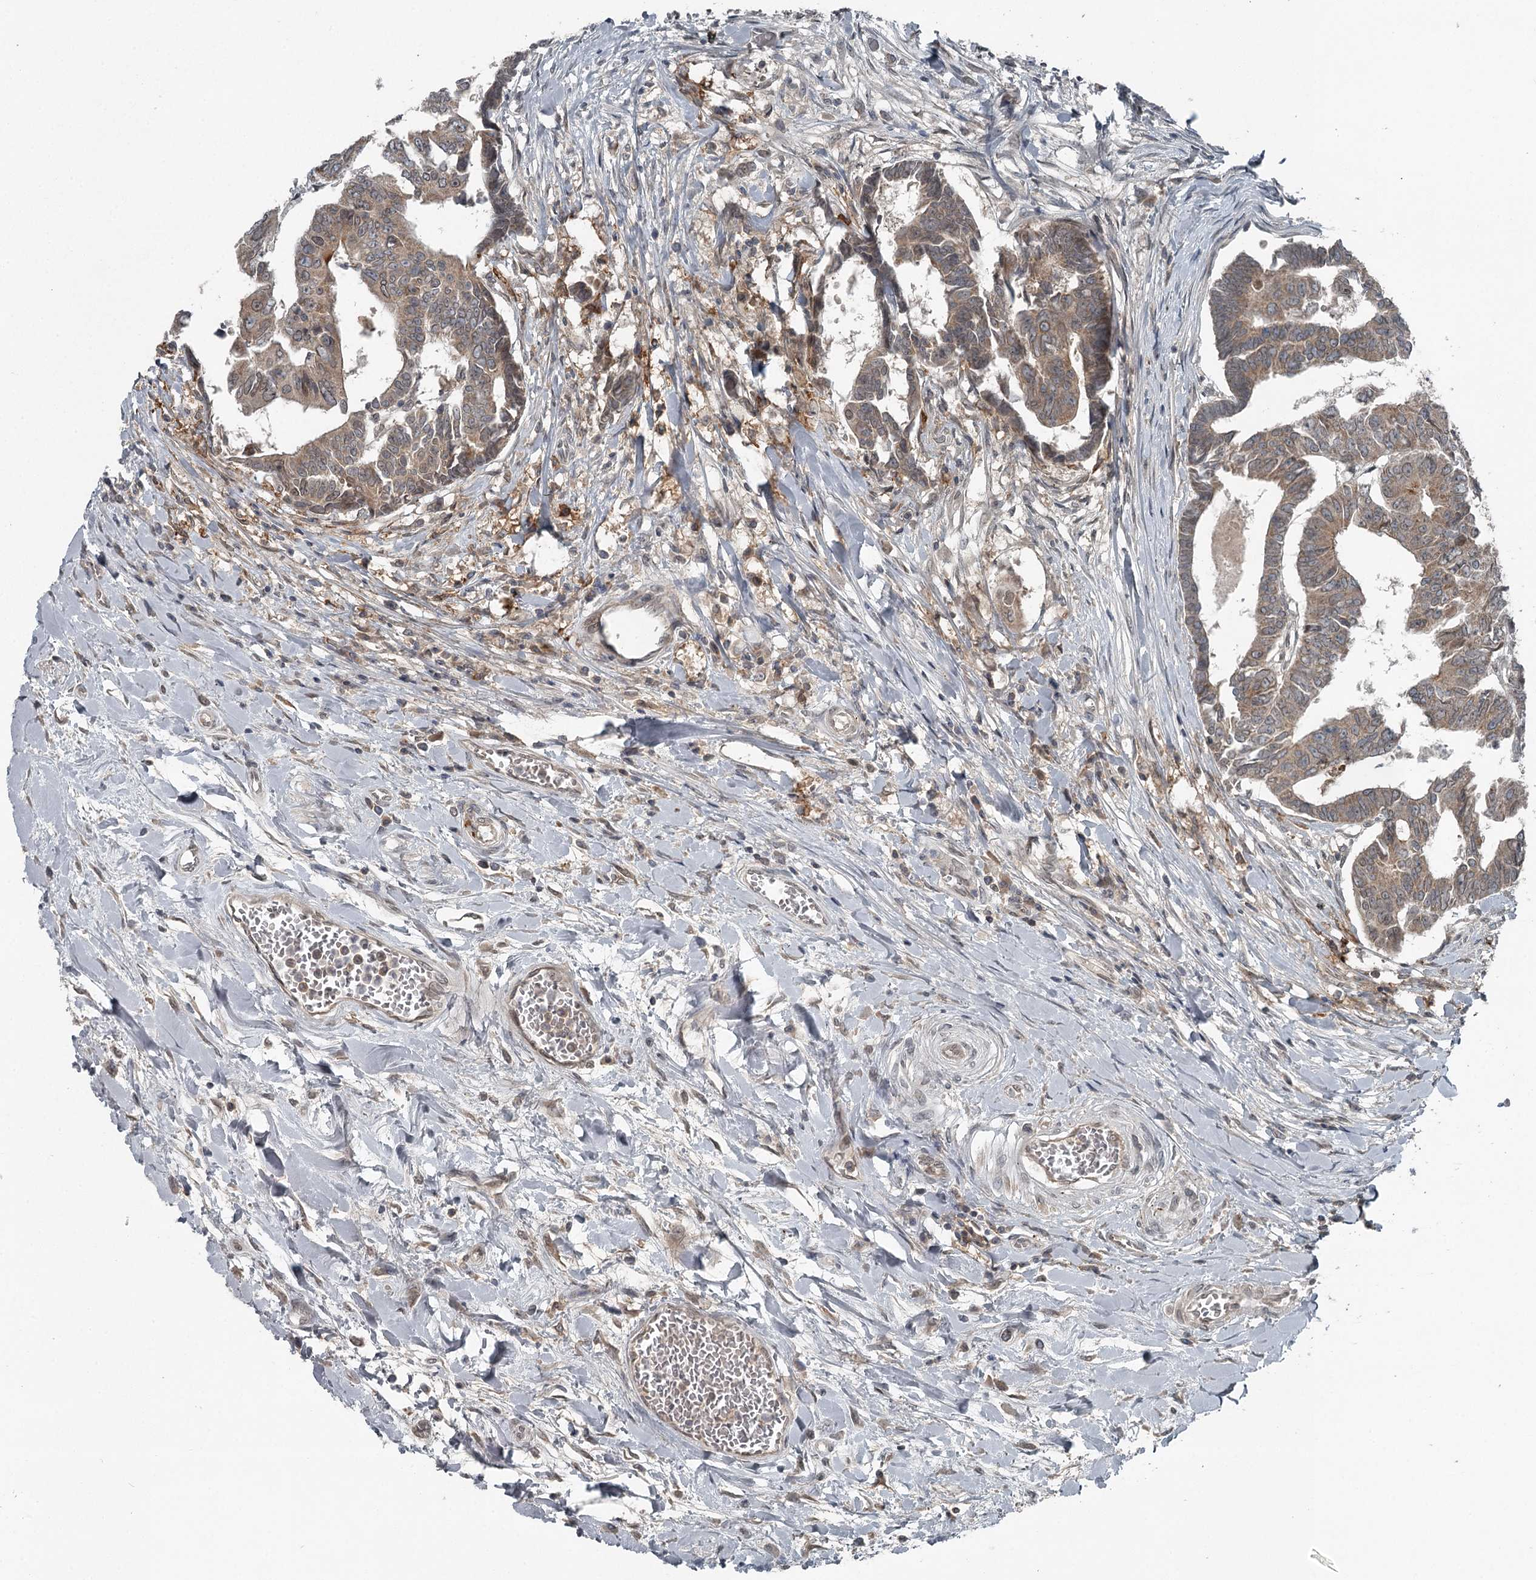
{"staining": {"intensity": "weak", "quantity": "25%-75%", "location": "cytoplasmic/membranous"}, "tissue": "colorectal cancer", "cell_type": "Tumor cells", "image_type": "cancer", "snomed": [{"axis": "morphology", "description": "Adenocarcinoma, NOS"}, {"axis": "topography", "description": "Rectum"}], "caption": "Tumor cells demonstrate low levels of weak cytoplasmic/membranous expression in about 25%-75% of cells in human colorectal cancer.", "gene": "SLC39A8", "patient": {"sex": "female", "age": 65}}